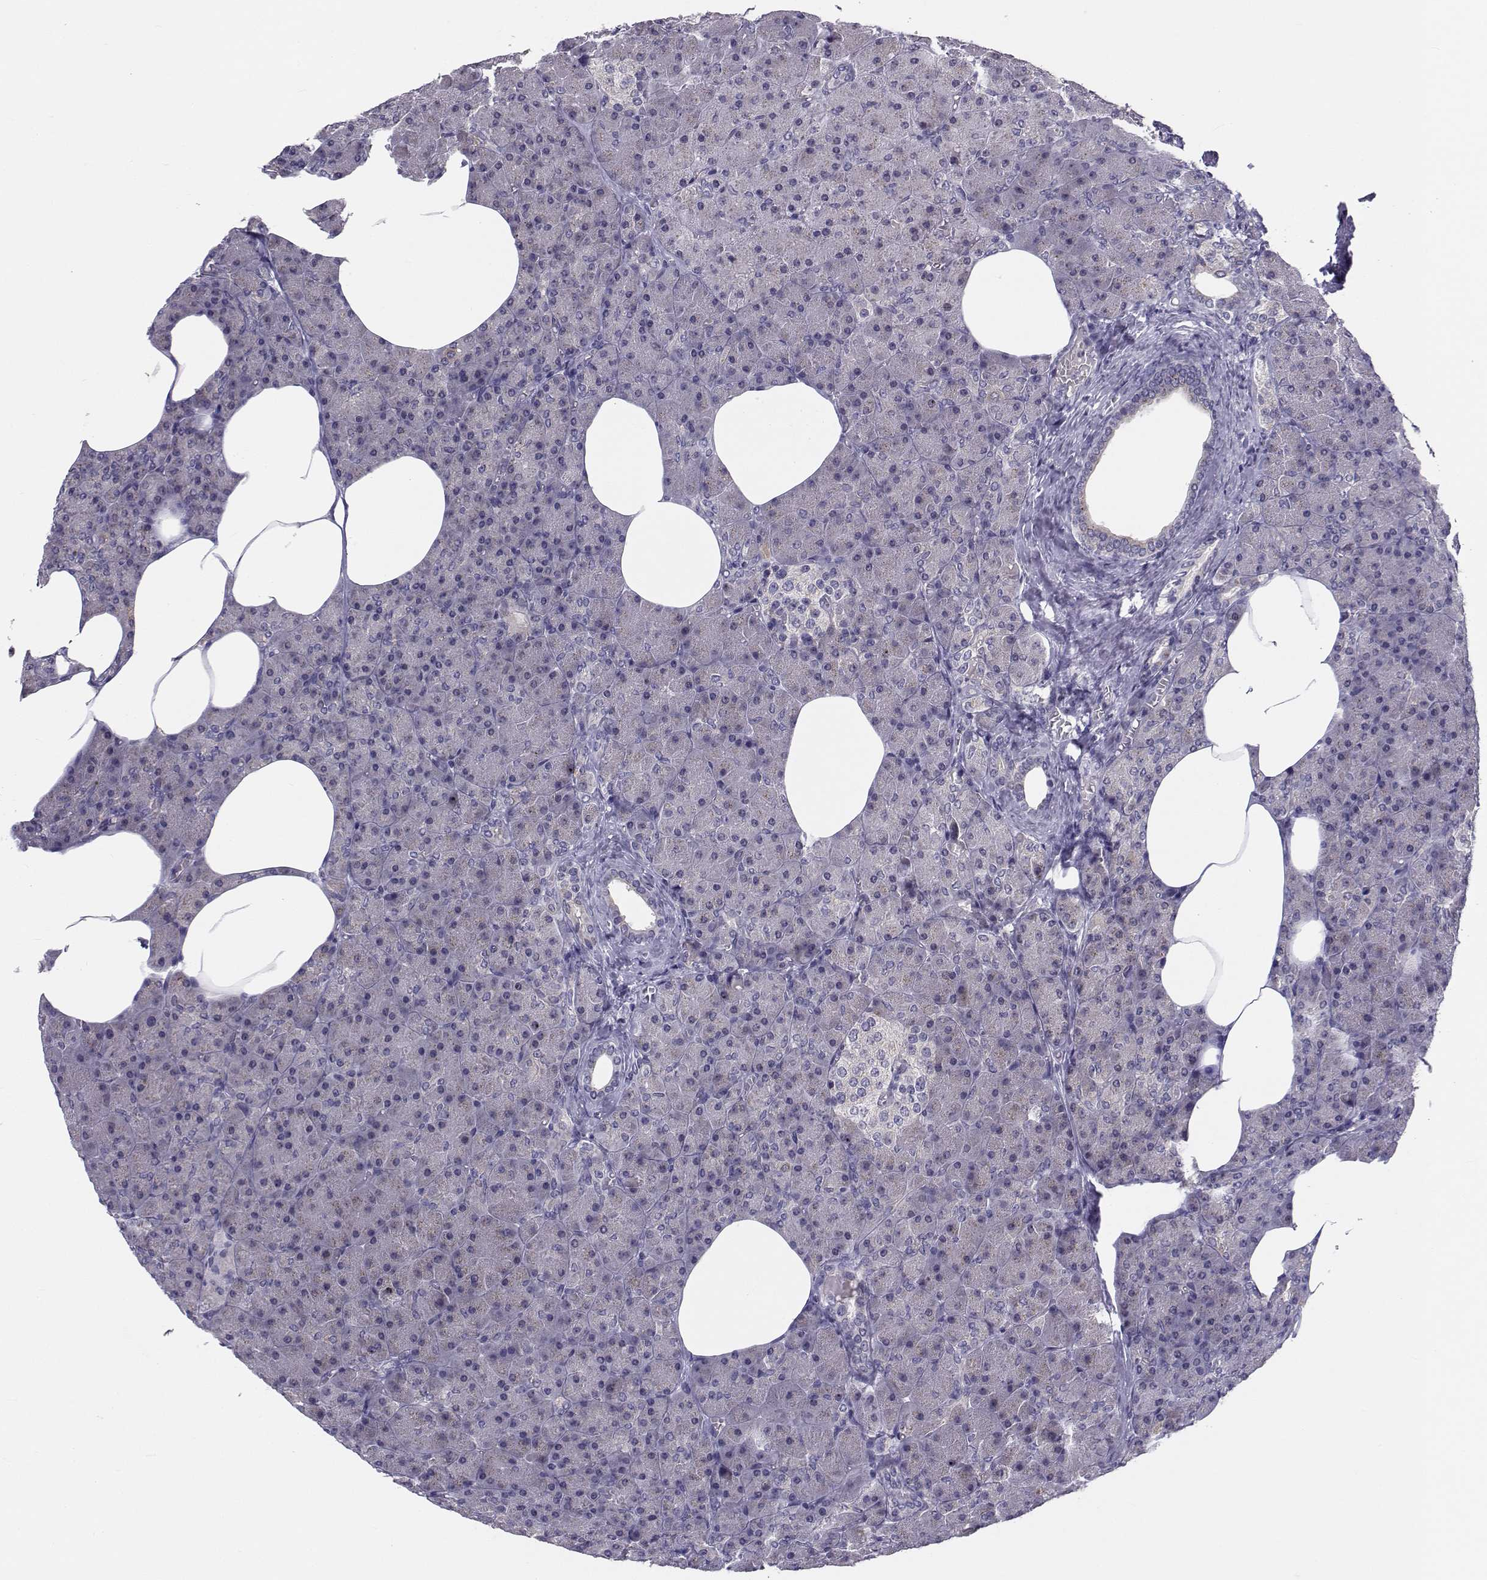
{"staining": {"intensity": "negative", "quantity": "none", "location": "none"}, "tissue": "pancreas", "cell_type": "Exocrine glandular cells", "image_type": "normal", "snomed": [{"axis": "morphology", "description": "Normal tissue, NOS"}, {"axis": "topography", "description": "Pancreas"}], "caption": "IHC image of unremarkable pancreas: pancreas stained with DAB (3,3'-diaminobenzidine) displays no significant protein expression in exocrine glandular cells.", "gene": "ANGPT1", "patient": {"sex": "female", "age": 45}}